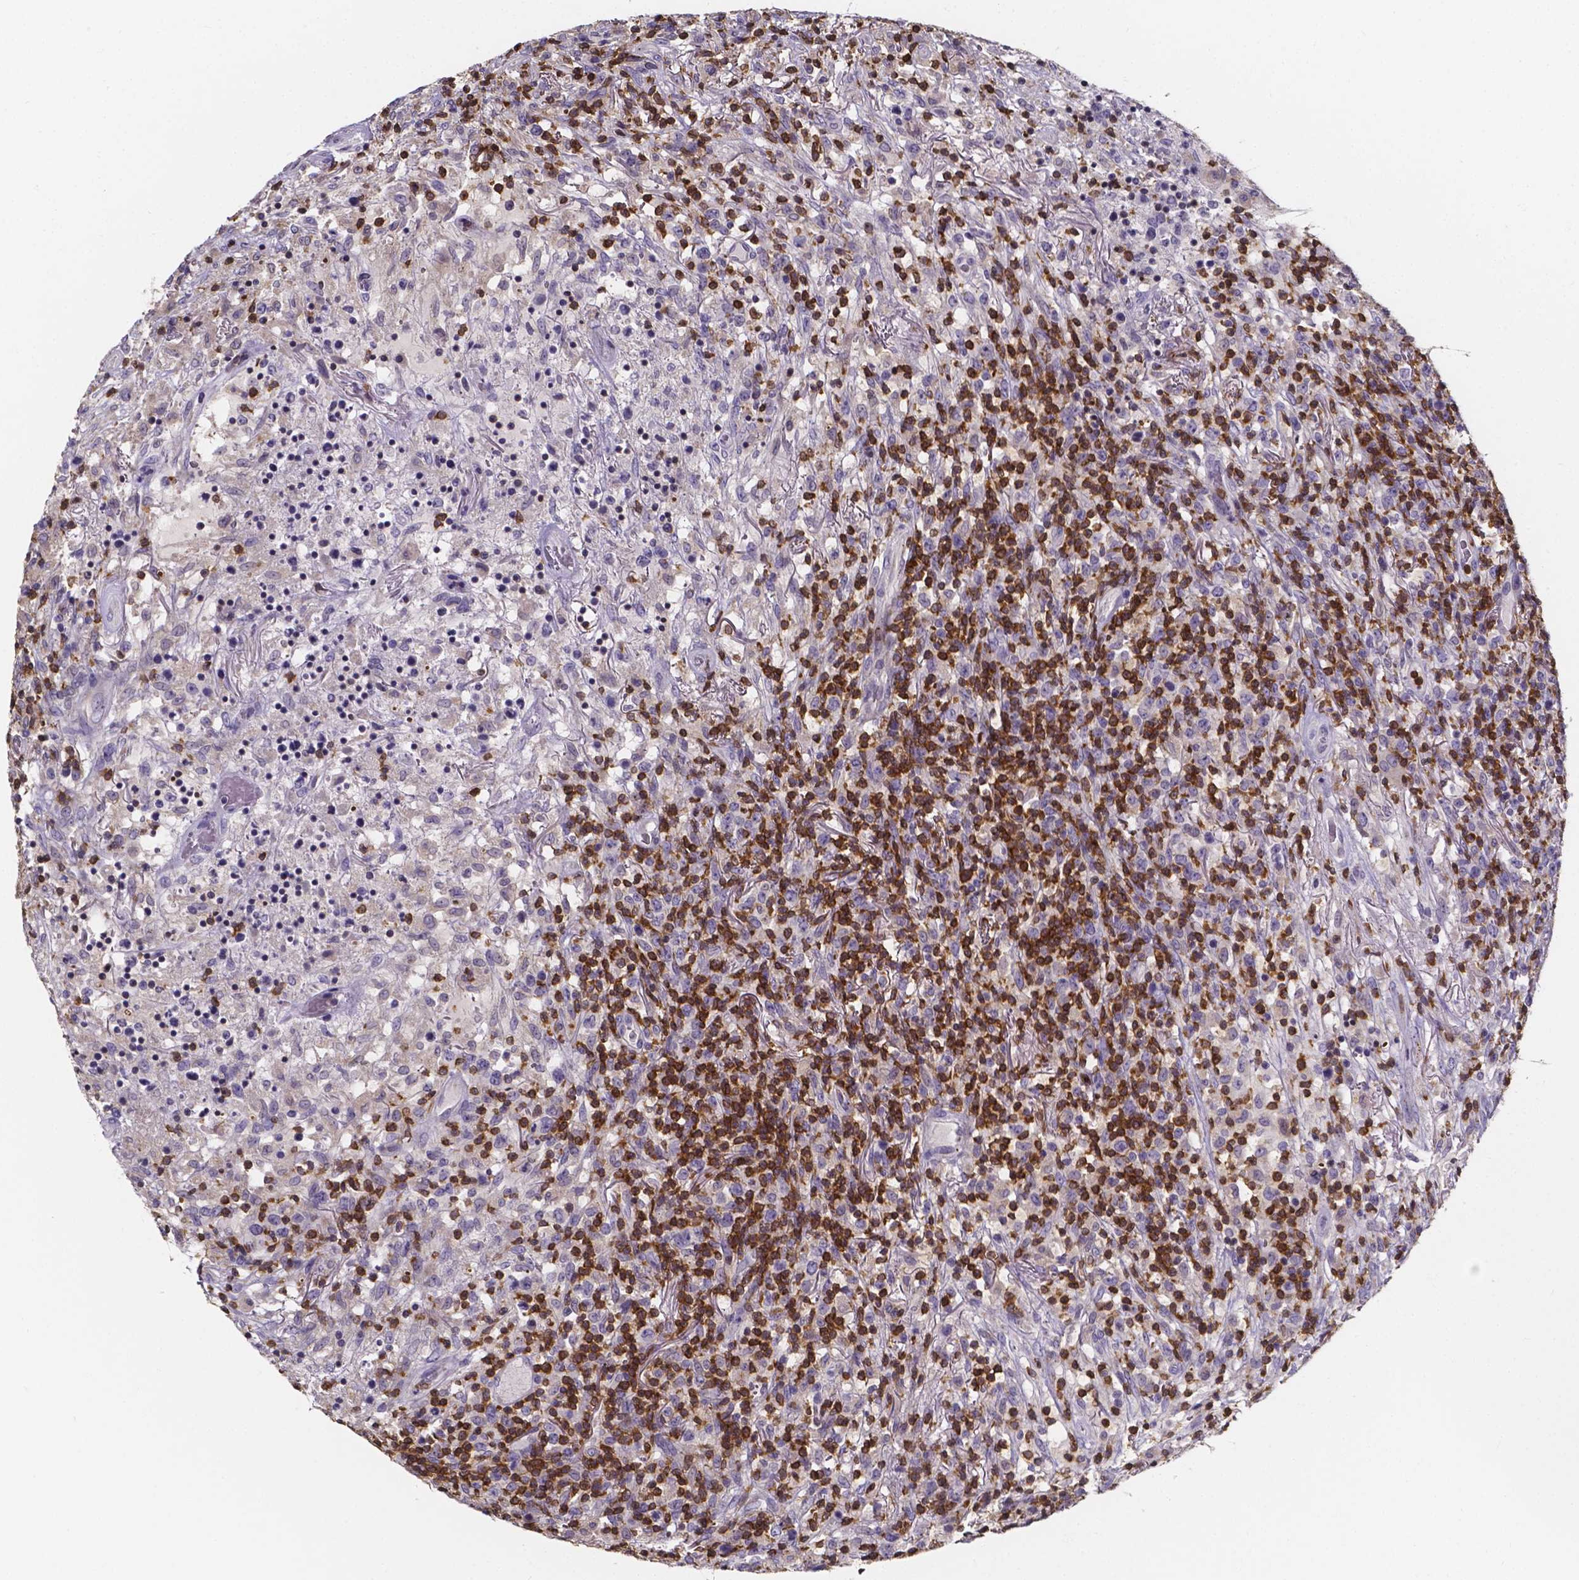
{"staining": {"intensity": "strong", "quantity": "25%-75%", "location": "cytoplasmic/membranous"}, "tissue": "lymphoma", "cell_type": "Tumor cells", "image_type": "cancer", "snomed": [{"axis": "morphology", "description": "Malignant lymphoma, non-Hodgkin's type, High grade"}, {"axis": "topography", "description": "Lung"}], "caption": "High-magnification brightfield microscopy of lymphoma stained with DAB (brown) and counterstained with hematoxylin (blue). tumor cells exhibit strong cytoplasmic/membranous positivity is appreciated in about25%-75% of cells. Immunohistochemistry (ihc) stains the protein of interest in brown and the nuclei are stained blue.", "gene": "THEMIS", "patient": {"sex": "male", "age": 79}}